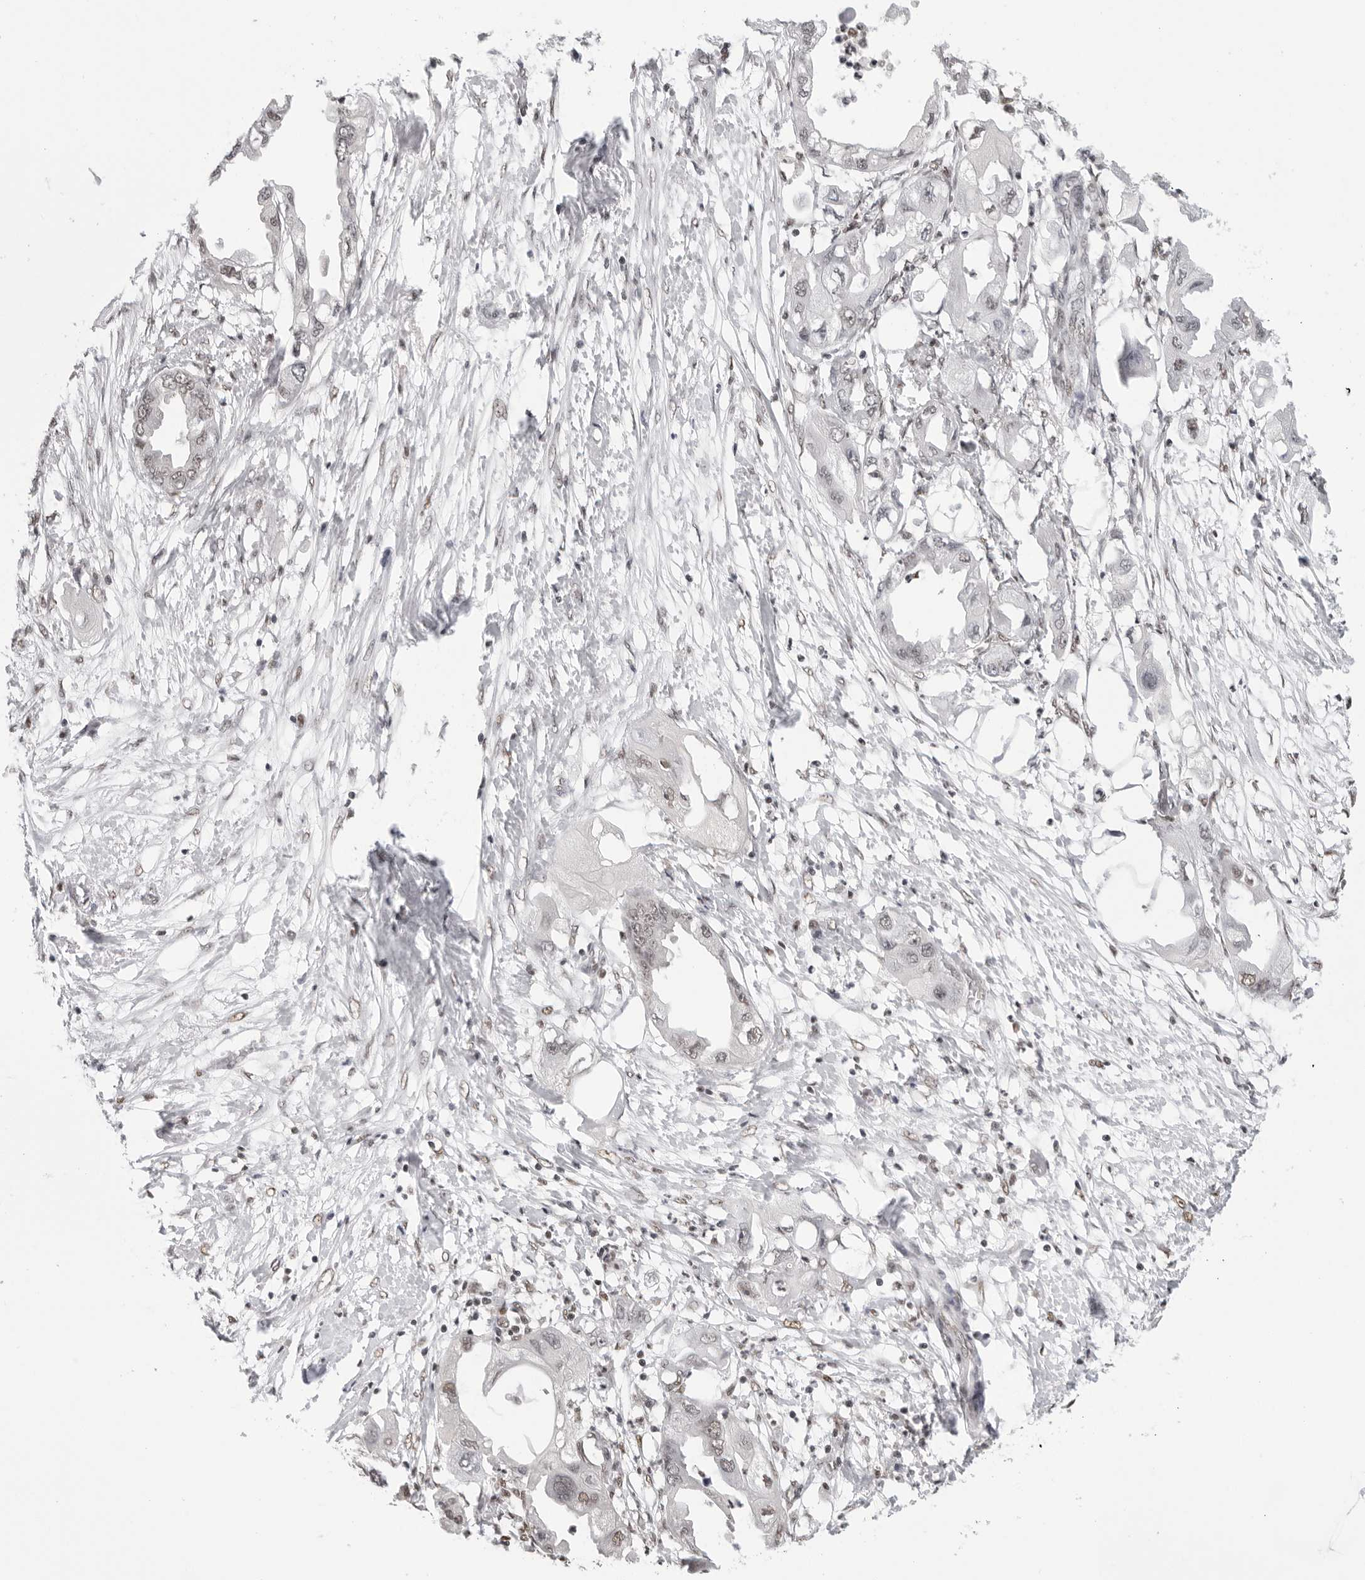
{"staining": {"intensity": "weak", "quantity": "<25%", "location": "nuclear"}, "tissue": "endometrial cancer", "cell_type": "Tumor cells", "image_type": "cancer", "snomed": [{"axis": "morphology", "description": "Adenocarcinoma, NOS"}, {"axis": "morphology", "description": "Adenocarcinoma, metastatic, NOS"}, {"axis": "topography", "description": "Adipose tissue"}, {"axis": "topography", "description": "Endometrium"}], "caption": "A micrograph of human endometrial adenocarcinoma is negative for staining in tumor cells.", "gene": "RPA2", "patient": {"sex": "female", "age": 67}}